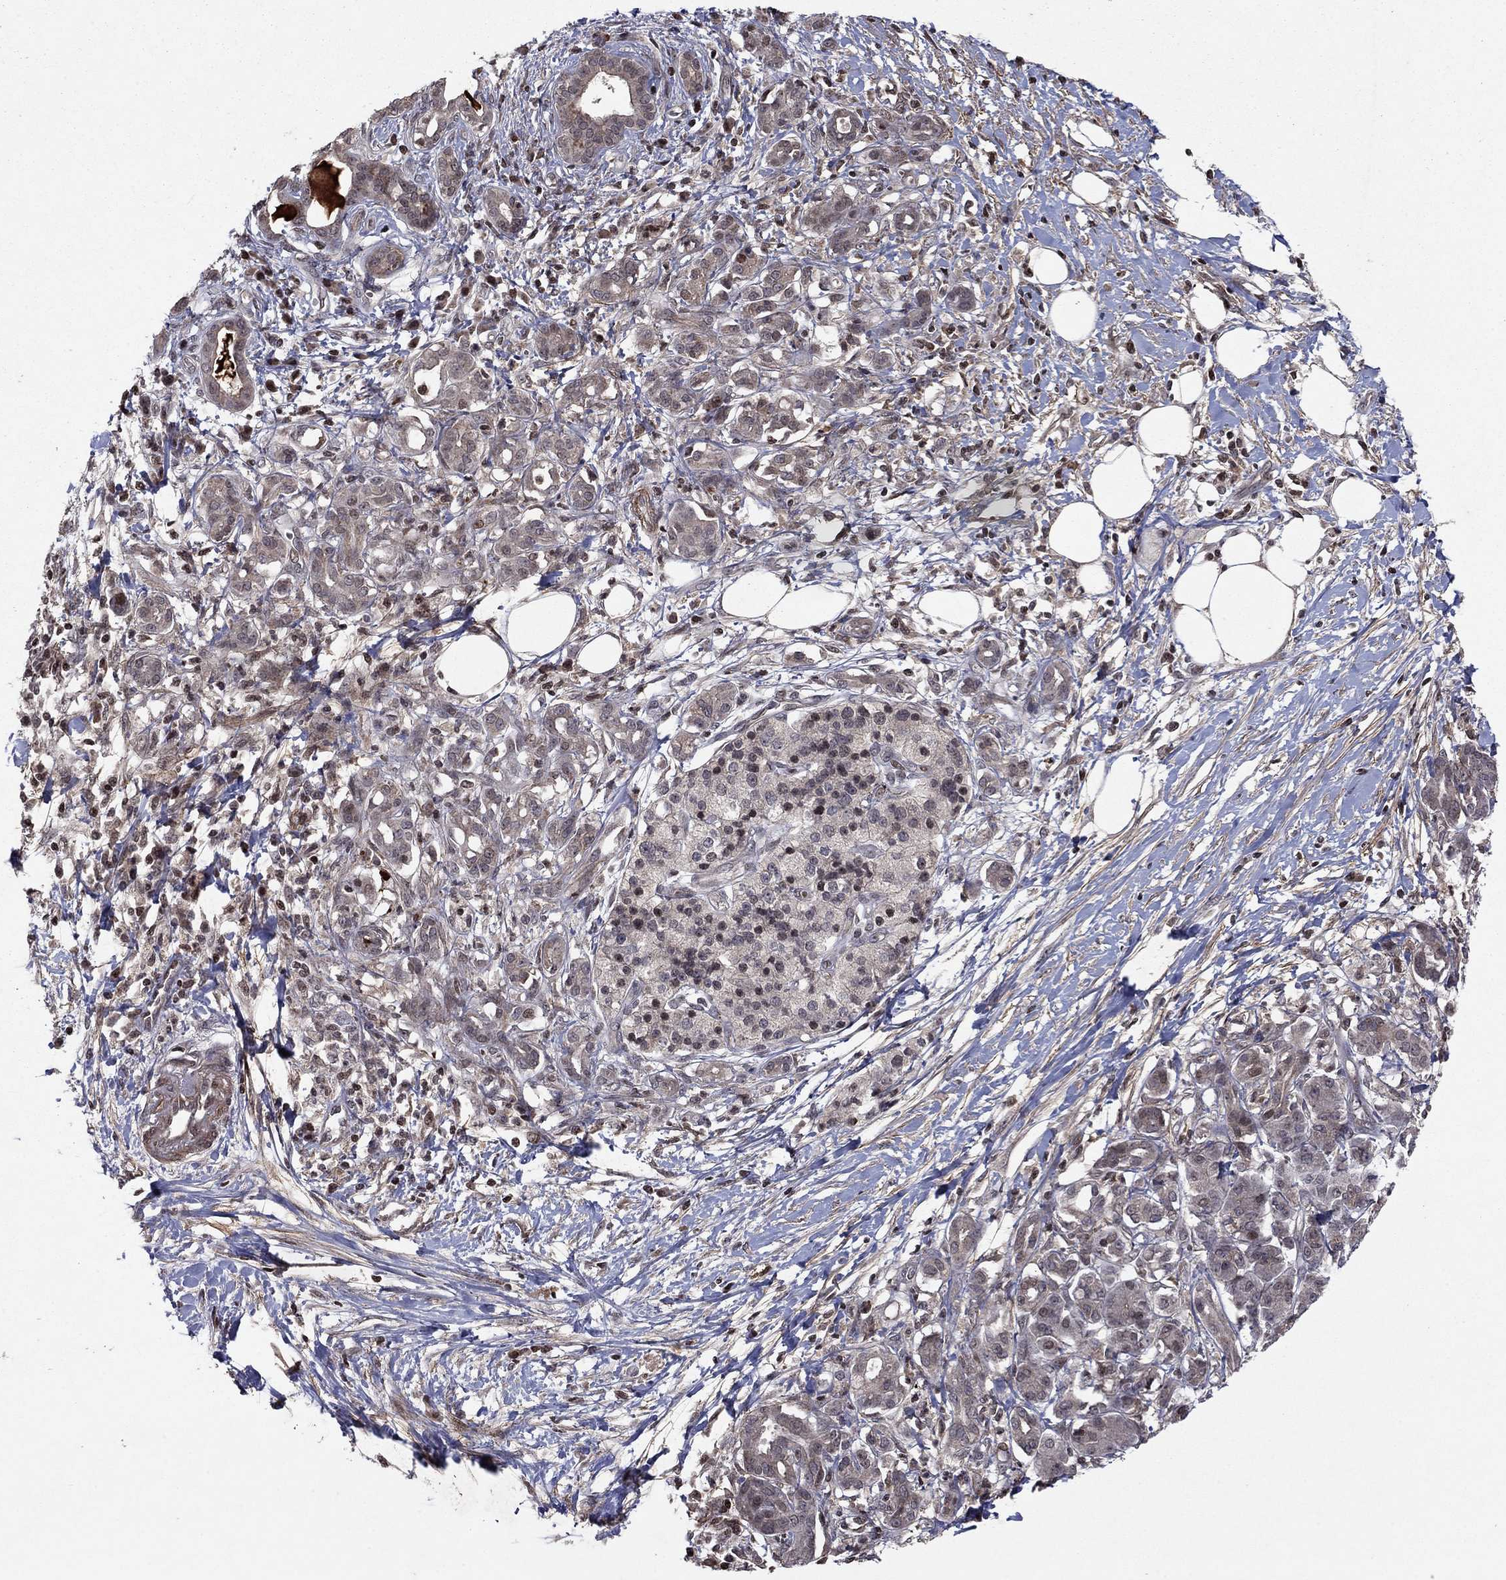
{"staining": {"intensity": "negative", "quantity": "none", "location": "none"}, "tissue": "pancreatic cancer", "cell_type": "Tumor cells", "image_type": "cancer", "snomed": [{"axis": "morphology", "description": "Adenocarcinoma, NOS"}, {"axis": "topography", "description": "Pancreas"}], "caption": "Immunohistochemical staining of human adenocarcinoma (pancreatic) displays no significant staining in tumor cells.", "gene": "SORBS1", "patient": {"sex": "male", "age": 72}}